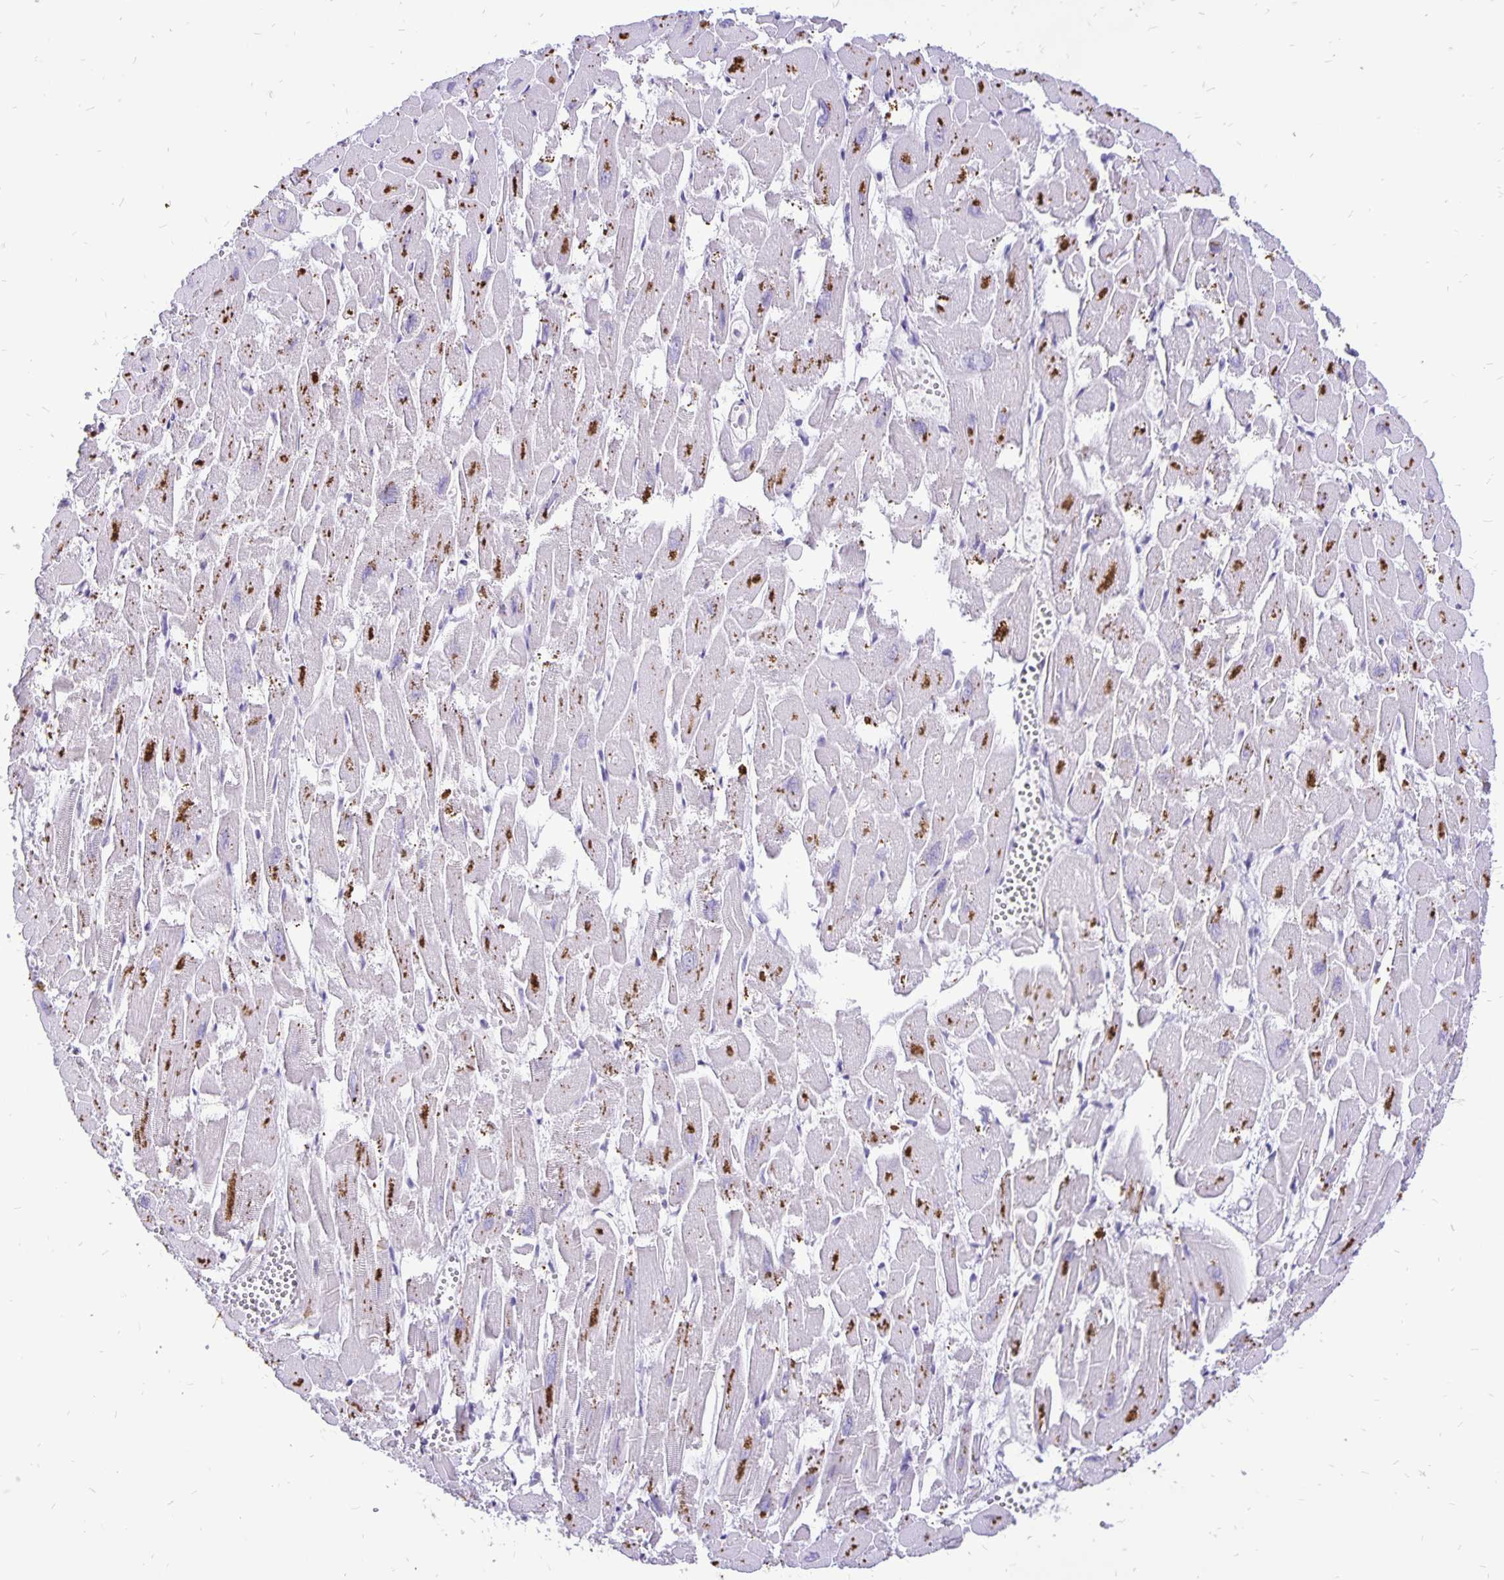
{"staining": {"intensity": "moderate", "quantity": "25%-75%", "location": "cytoplasmic/membranous"}, "tissue": "heart muscle", "cell_type": "Cardiomyocytes", "image_type": "normal", "snomed": [{"axis": "morphology", "description": "Normal tissue, NOS"}, {"axis": "topography", "description": "Heart"}], "caption": "Protein expression analysis of normal human heart muscle reveals moderate cytoplasmic/membranous expression in approximately 25%-75% of cardiomyocytes.", "gene": "EIF5A", "patient": {"sex": "male", "age": 54}}